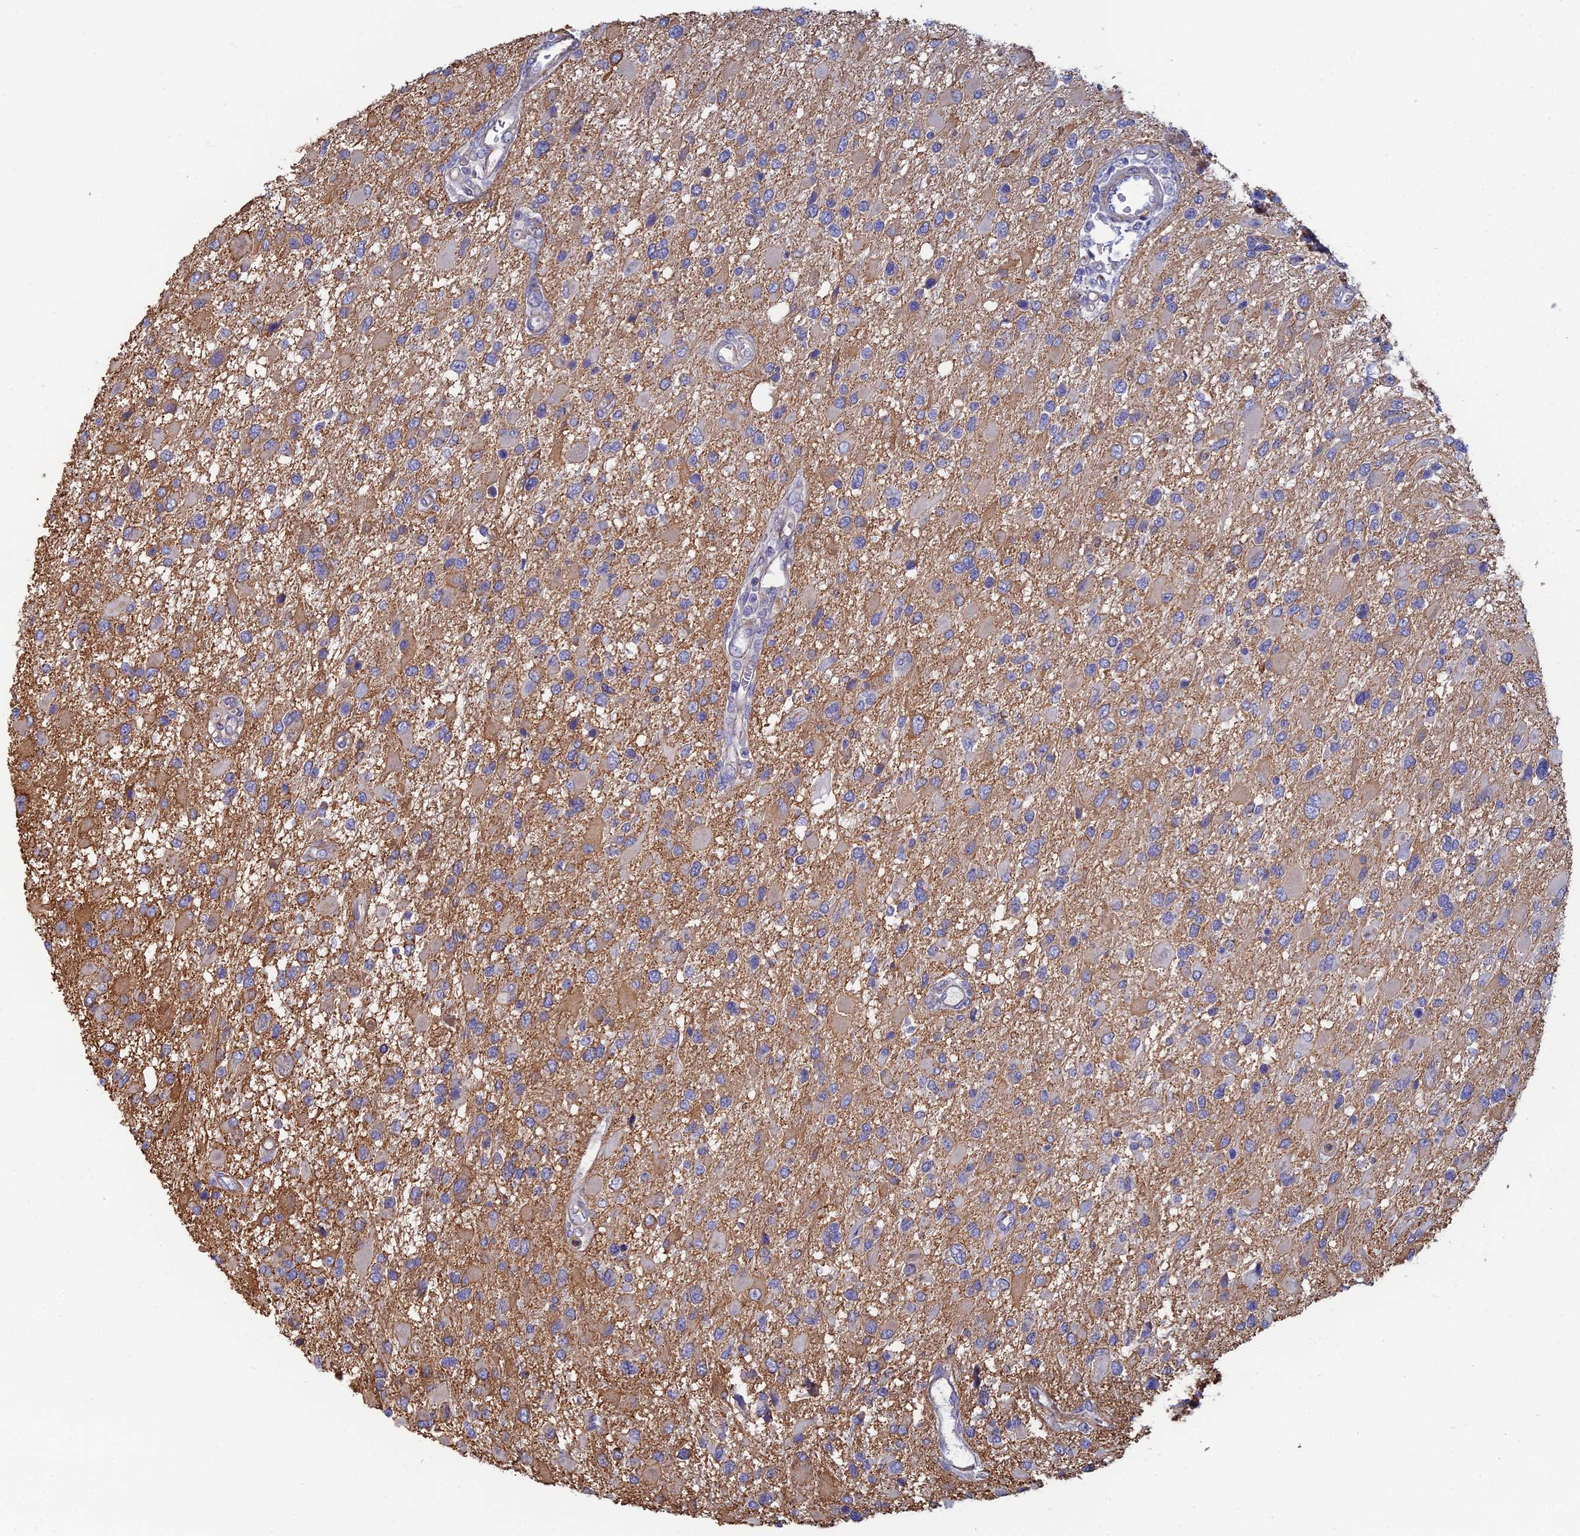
{"staining": {"intensity": "moderate", "quantity": "<25%", "location": "cytoplasmic/membranous"}, "tissue": "glioma", "cell_type": "Tumor cells", "image_type": "cancer", "snomed": [{"axis": "morphology", "description": "Glioma, malignant, High grade"}, {"axis": "topography", "description": "Brain"}], "caption": "Protein staining displays moderate cytoplasmic/membranous staining in about <25% of tumor cells in glioma.", "gene": "PCDHA5", "patient": {"sex": "male", "age": 53}}